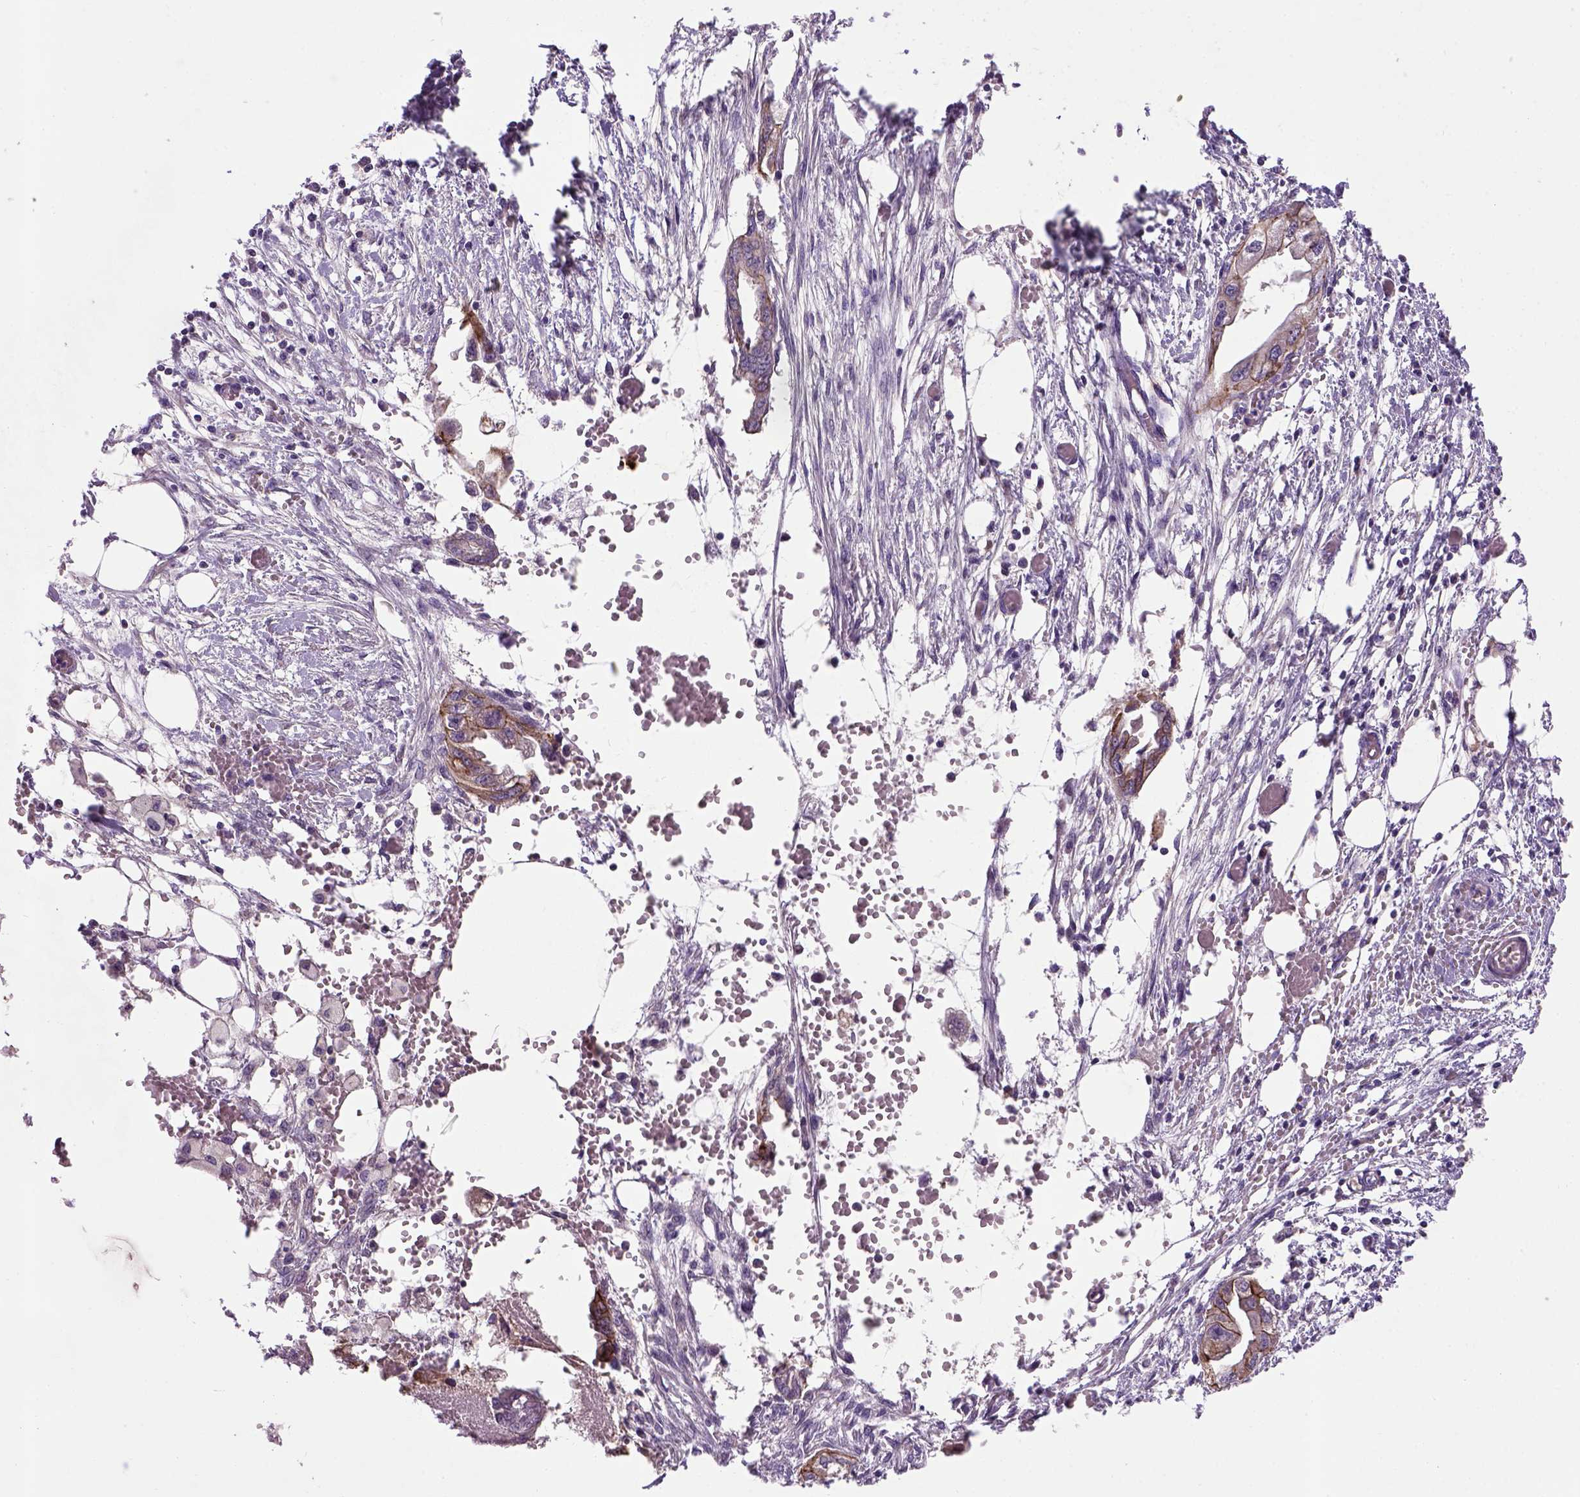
{"staining": {"intensity": "moderate", "quantity": "25%-75%", "location": "cytoplasmic/membranous"}, "tissue": "endometrial cancer", "cell_type": "Tumor cells", "image_type": "cancer", "snomed": [{"axis": "morphology", "description": "Adenocarcinoma, NOS"}, {"axis": "morphology", "description": "Adenocarcinoma, metastatic, NOS"}, {"axis": "topography", "description": "Adipose tissue"}, {"axis": "topography", "description": "Endometrium"}], "caption": "About 25%-75% of tumor cells in human adenocarcinoma (endometrial) display moderate cytoplasmic/membranous protein expression as visualized by brown immunohistochemical staining.", "gene": "CDH1", "patient": {"sex": "female", "age": 67}}